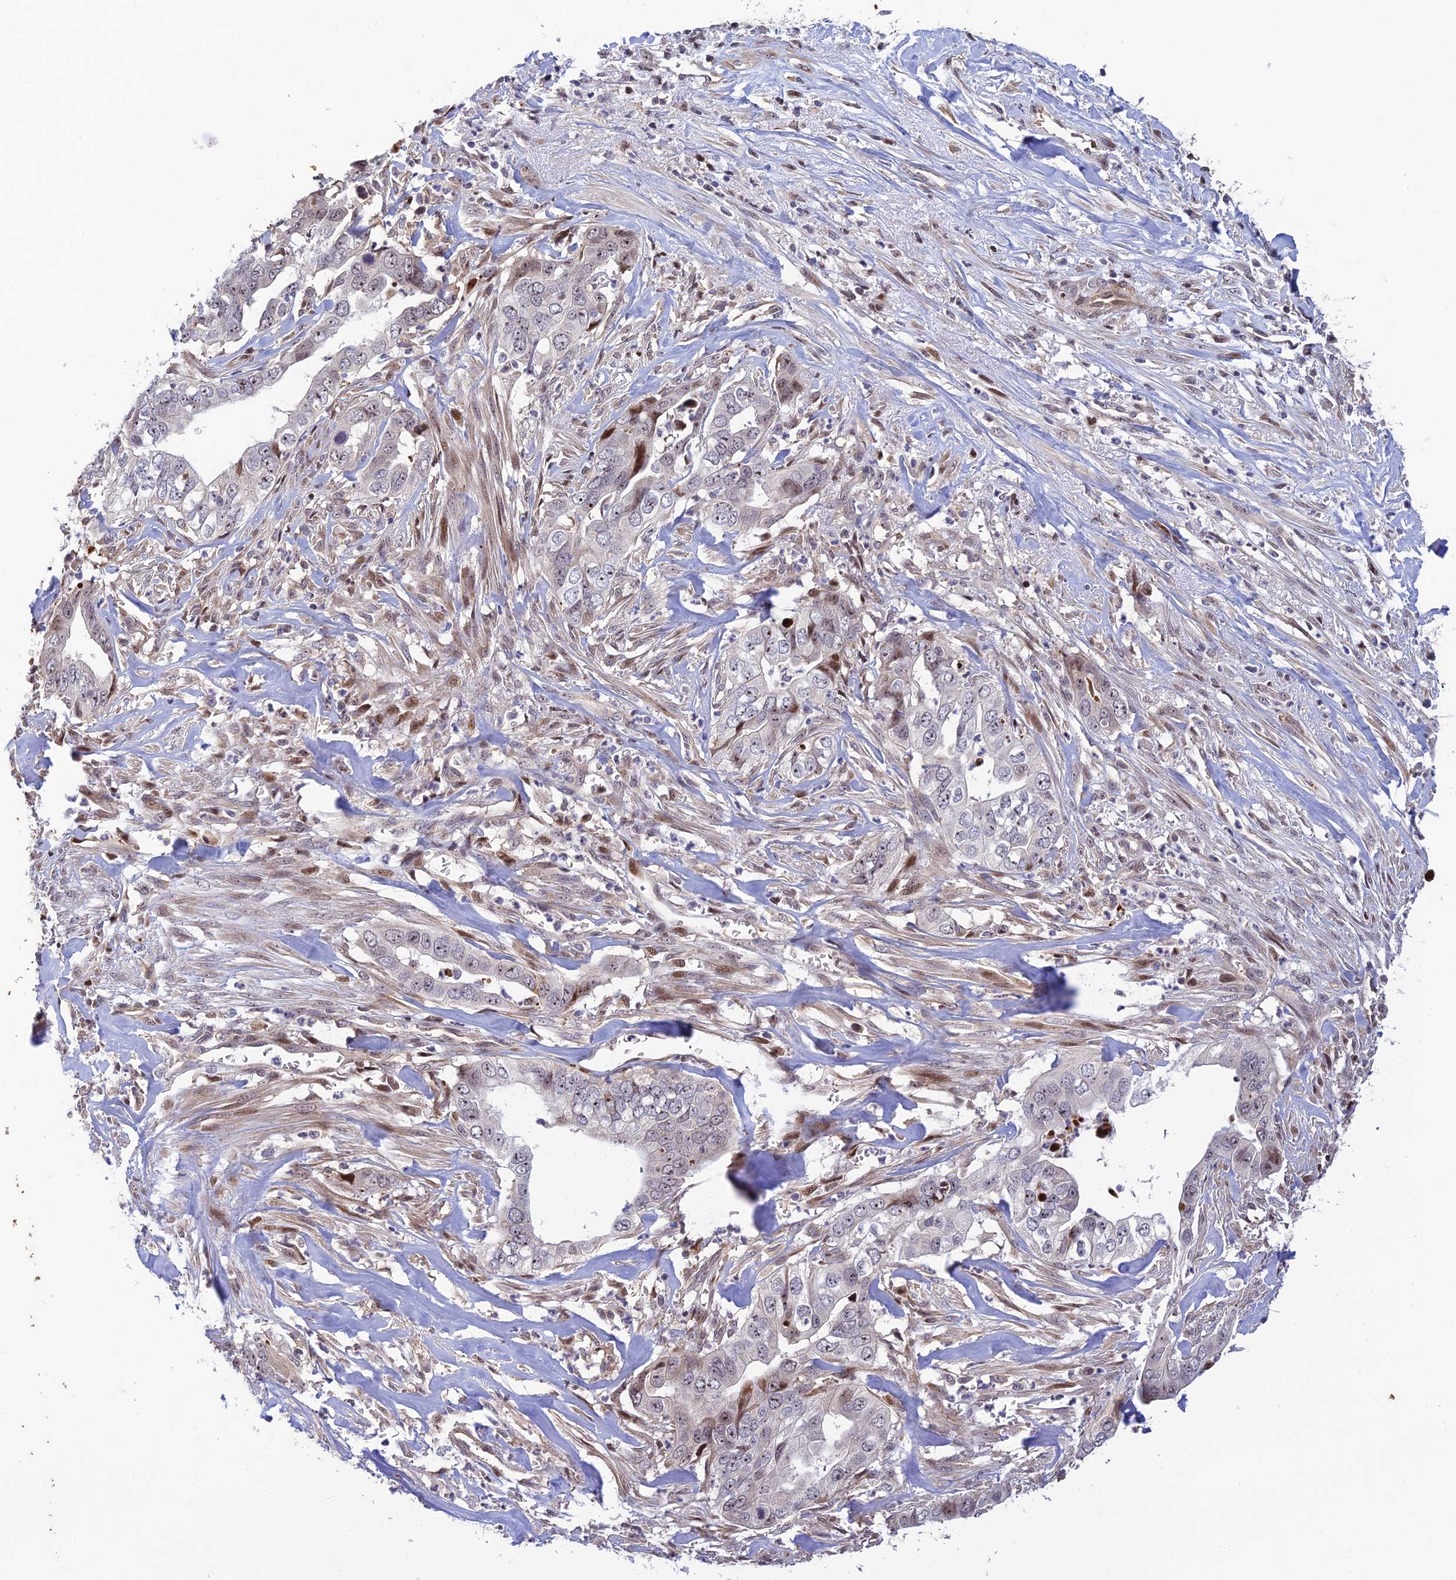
{"staining": {"intensity": "negative", "quantity": "none", "location": "none"}, "tissue": "liver cancer", "cell_type": "Tumor cells", "image_type": "cancer", "snomed": [{"axis": "morphology", "description": "Cholangiocarcinoma"}, {"axis": "topography", "description": "Liver"}], "caption": "Immunohistochemical staining of human liver cancer demonstrates no significant staining in tumor cells. (DAB (3,3'-diaminobenzidine) immunohistochemistry visualized using brightfield microscopy, high magnification).", "gene": "UFSP2", "patient": {"sex": "female", "age": 79}}